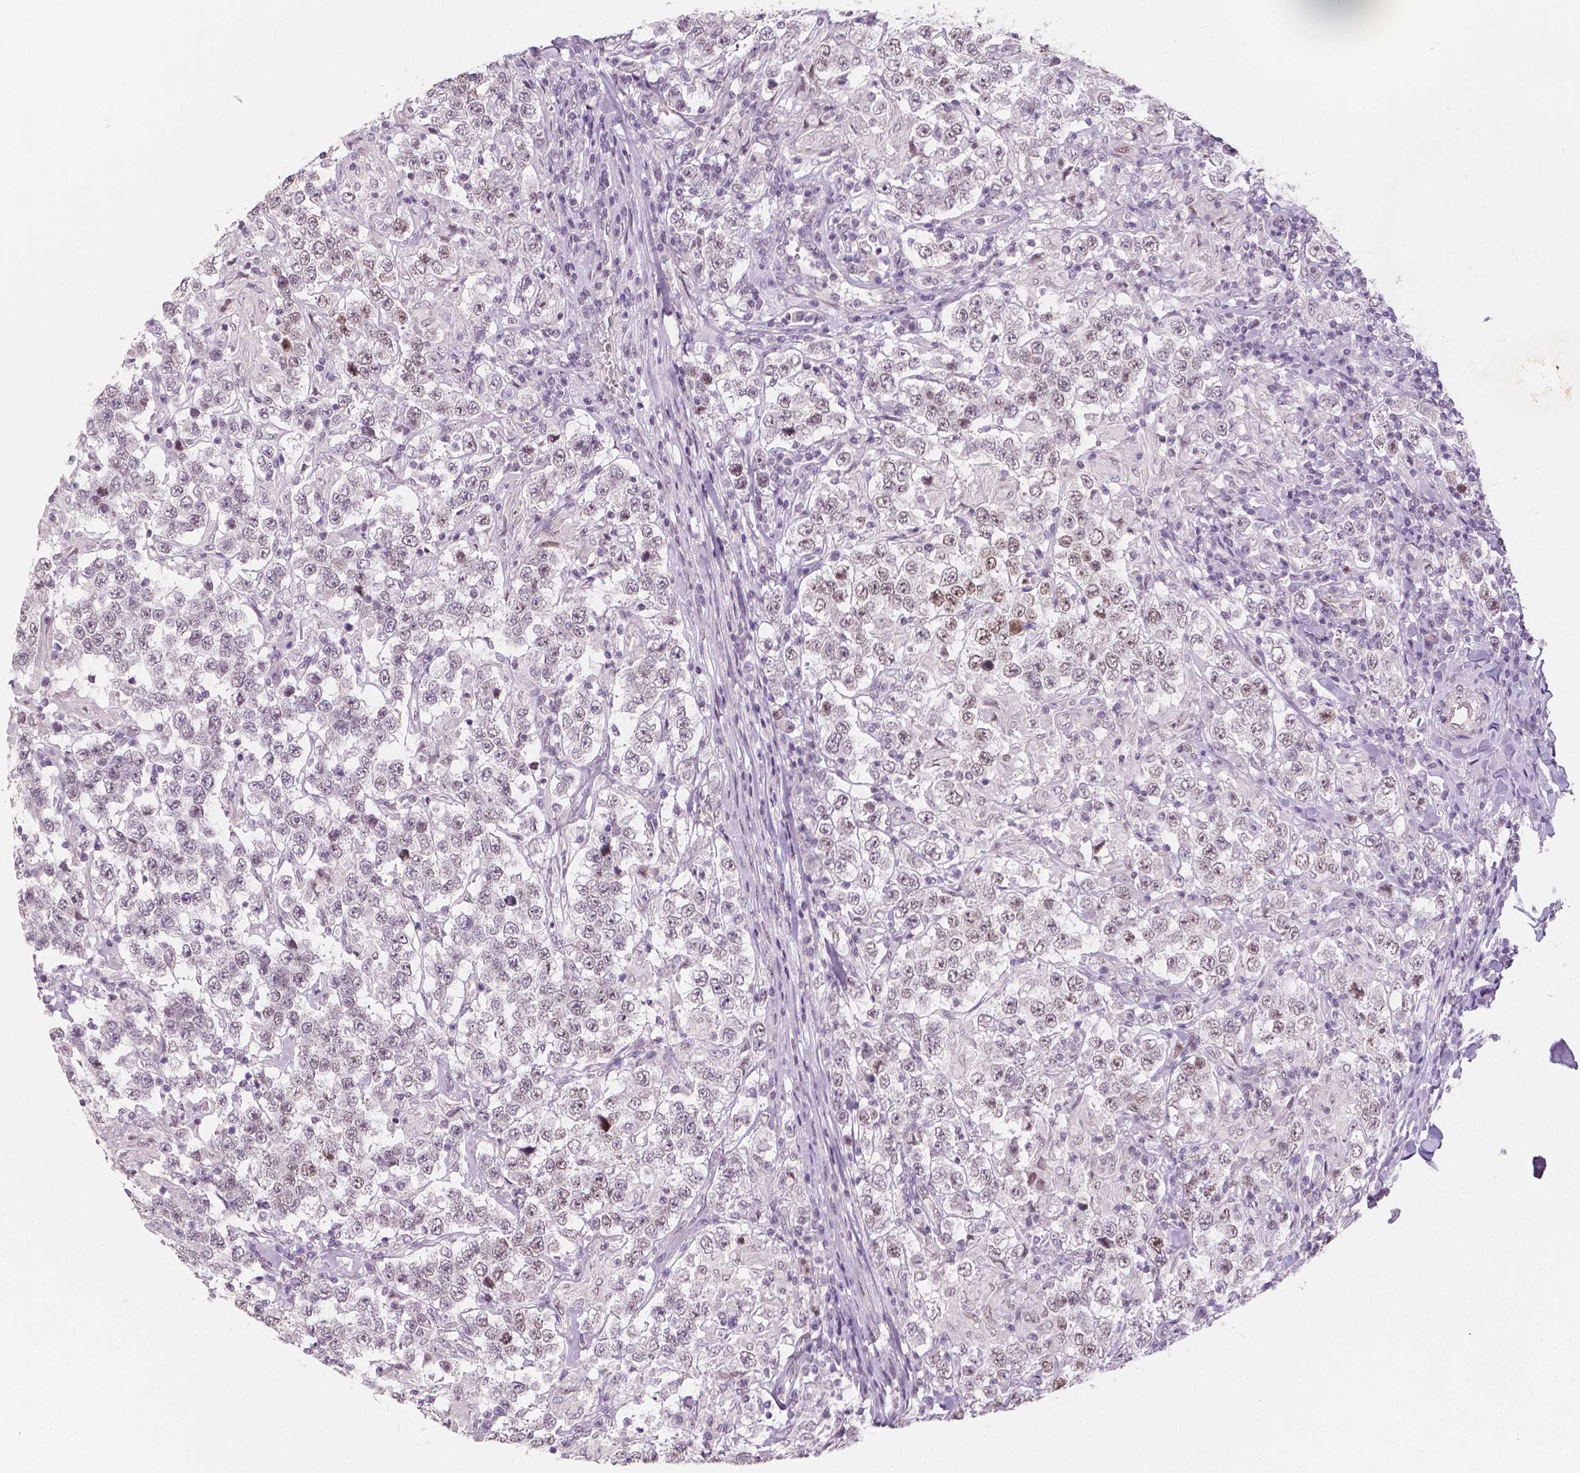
{"staining": {"intensity": "moderate", "quantity": "<25%", "location": "nuclear"}, "tissue": "testis cancer", "cell_type": "Tumor cells", "image_type": "cancer", "snomed": [{"axis": "morphology", "description": "Seminoma, NOS"}, {"axis": "morphology", "description": "Carcinoma, Embryonal, NOS"}, {"axis": "topography", "description": "Testis"}], "caption": "A brown stain shows moderate nuclear expression of a protein in embryonal carcinoma (testis) tumor cells. Using DAB (3,3'-diaminobenzidine) (brown) and hematoxylin (blue) stains, captured at high magnification using brightfield microscopy.", "gene": "KDM5B", "patient": {"sex": "male", "age": 41}}